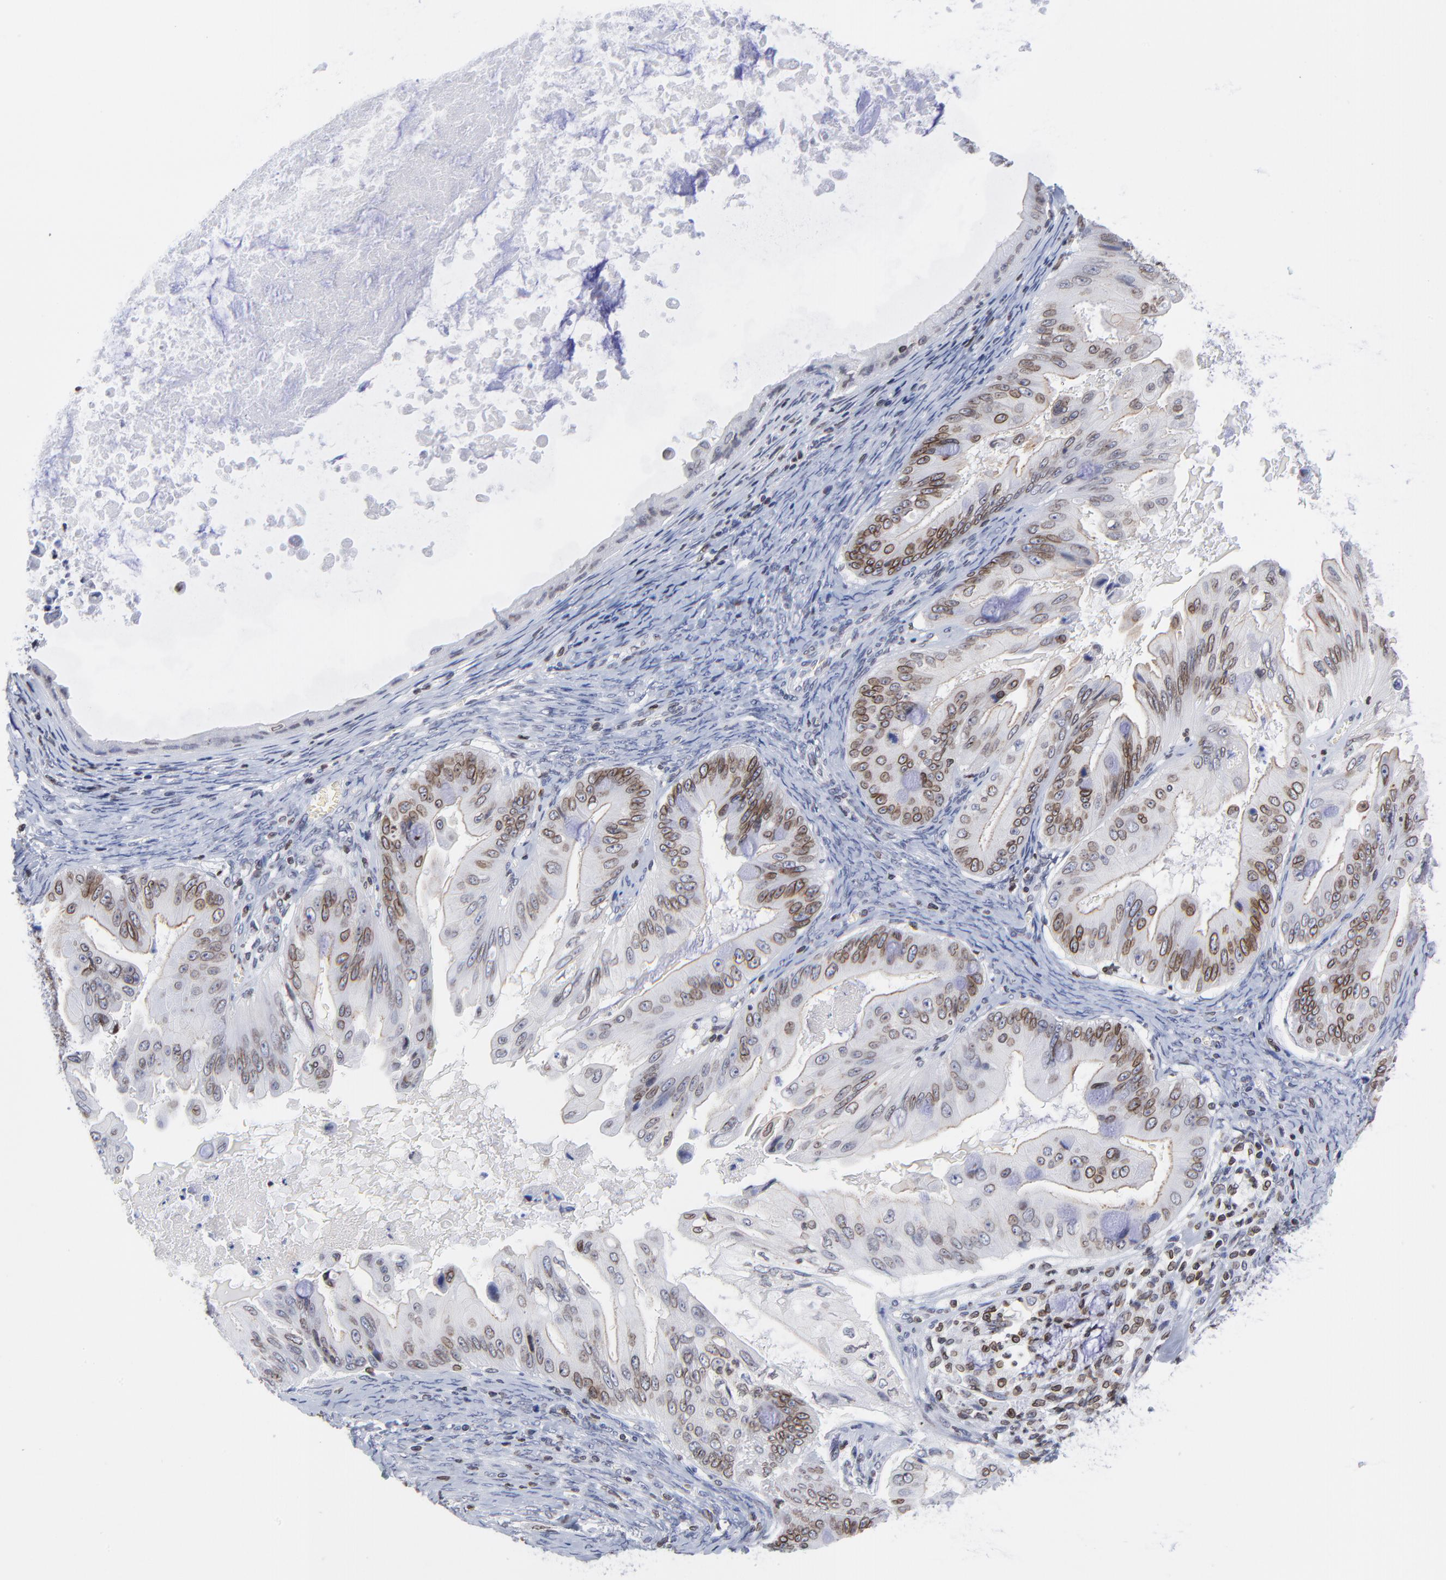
{"staining": {"intensity": "strong", "quantity": ">75%", "location": "cytoplasmic/membranous,nuclear"}, "tissue": "ovarian cancer", "cell_type": "Tumor cells", "image_type": "cancer", "snomed": [{"axis": "morphology", "description": "Cystadenocarcinoma, mucinous, NOS"}, {"axis": "topography", "description": "Ovary"}], "caption": "Immunohistochemical staining of ovarian cancer (mucinous cystadenocarcinoma) exhibits high levels of strong cytoplasmic/membranous and nuclear expression in approximately >75% of tumor cells.", "gene": "THAP7", "patient": {"sex": "female", "age": 37}}